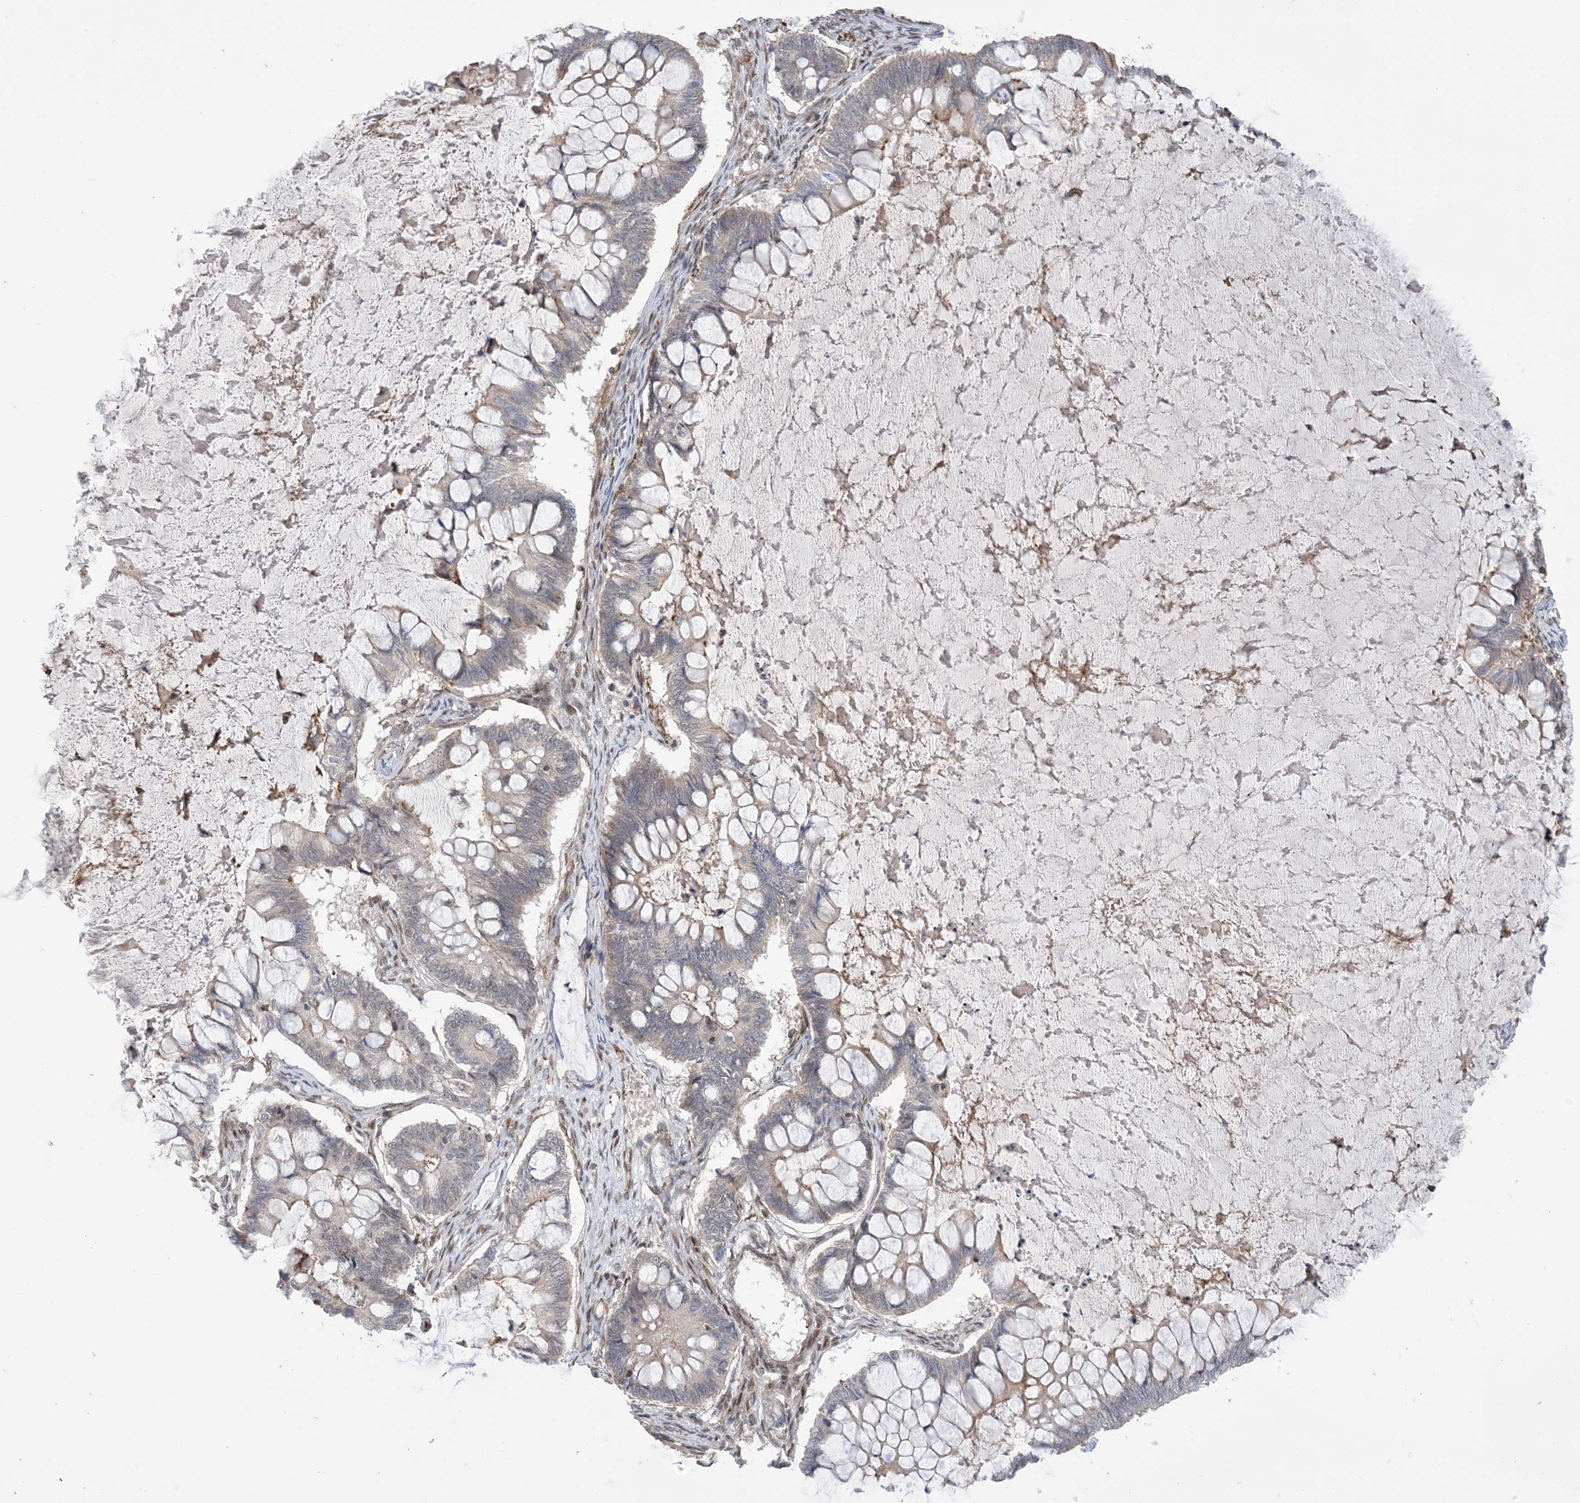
{"staining": {"intensity": "negative", "quantity": "none", "location": "none"}, "tissue": "ovarian cancer", "cell_type": "Tumor cells", "image_type": "cancer", "snomed": [{"axis": "morphology", "description": "Cystadenocarcinoma, mucinous, NOS"}, {"axis": "topography", "description": "Ovary"}], "caption": "Tumor cells show no significant staining in ovarian cancer (mucinous cystadenocarcinoma).", "gene": "ZNF8", "patient": {"sex": "female", "age": 61}}